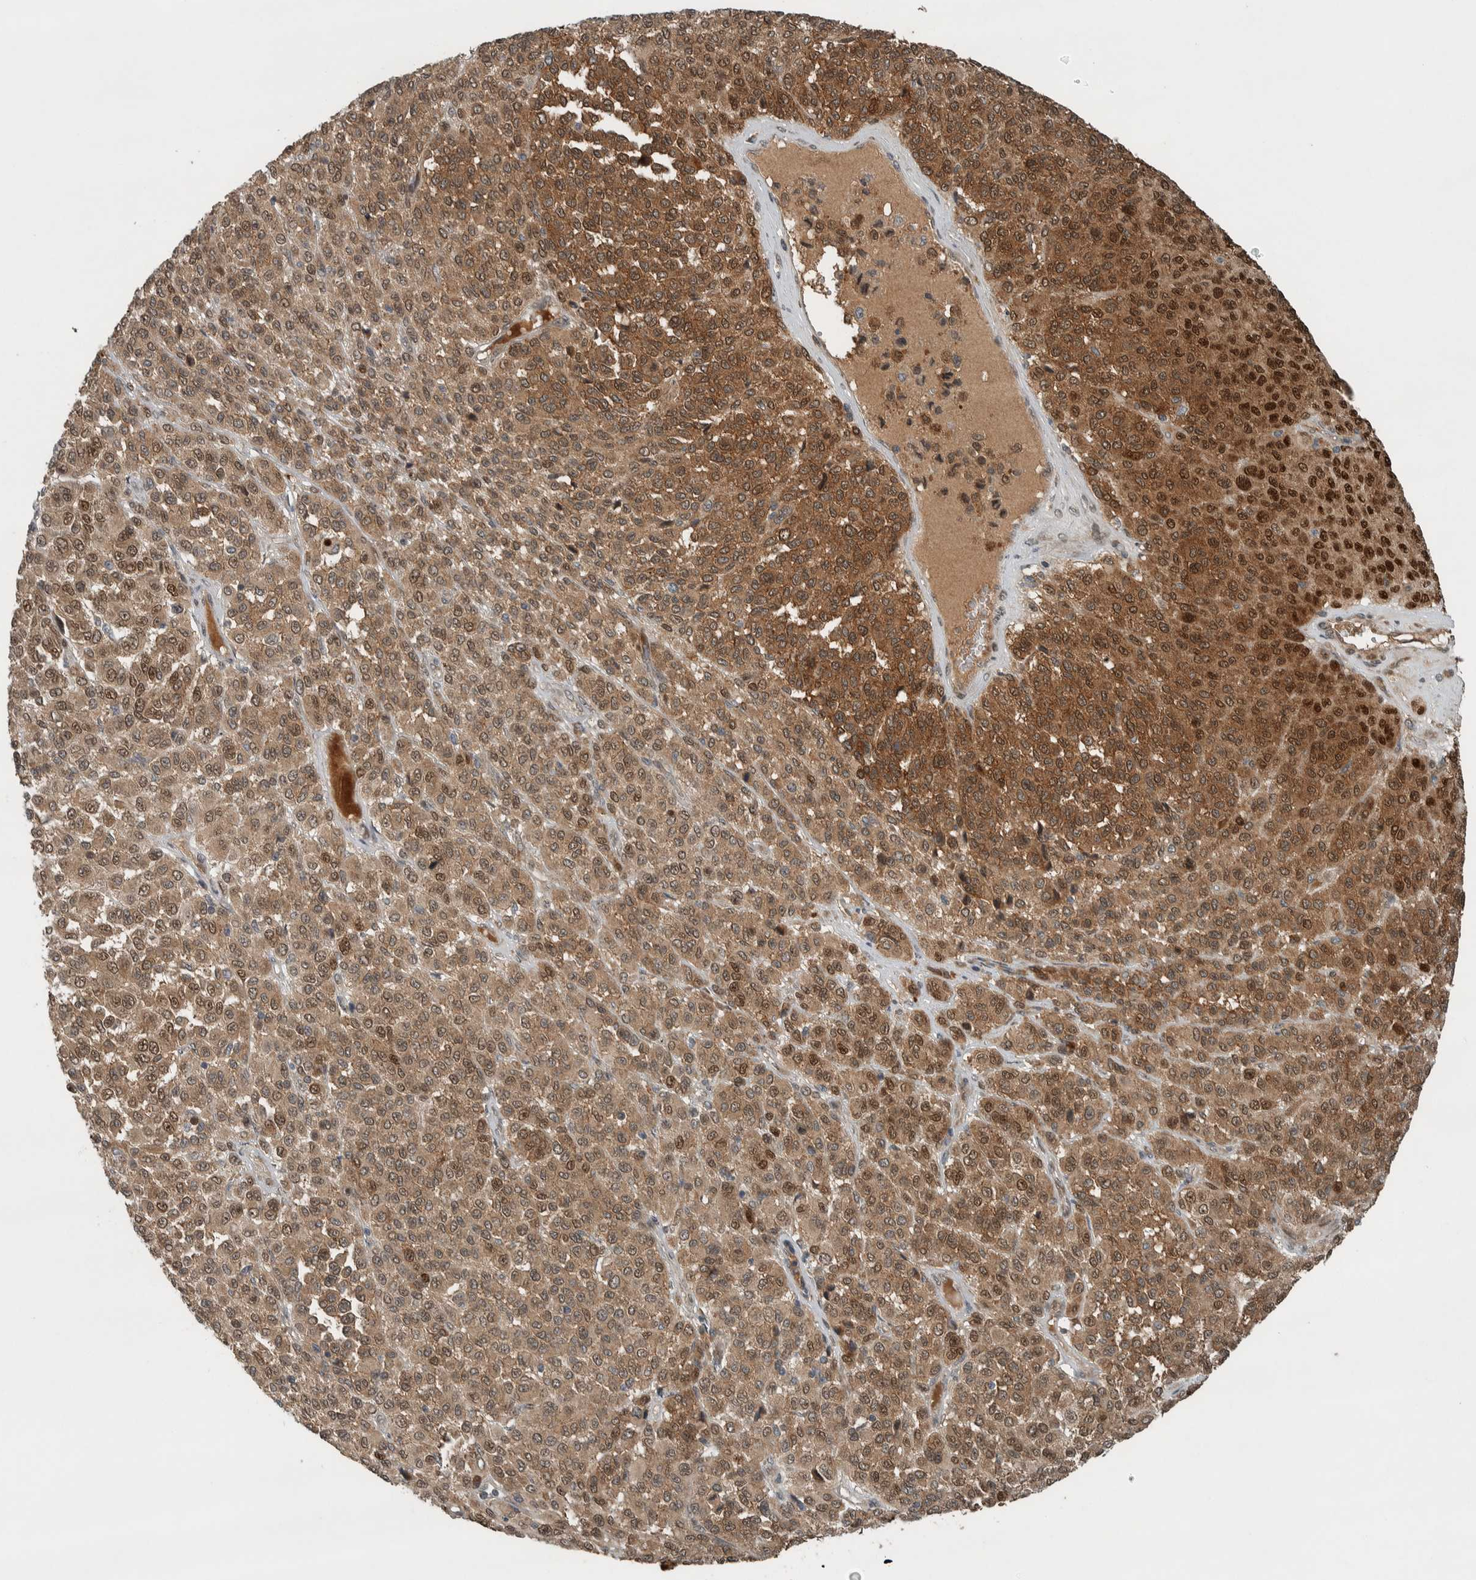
{"staining": {"intensity": "strong", "quantity": "25%-75%", "location": "cytoplasmic/membranous,nuclear"}, "tissue": "melanoma", "cell_type": "Tumor cells", "image_type": "cancer", "snomed": [{"axis": "morphology", "description": "Malignant melanoma, Metastatic site"}, {"axis": "topography", "description": "Pancreas"}], "caption": "Protein expression analysis of human melanoma reveals strong cytoplasmic/membranous and nuclear staining in about 25%-75% of tumor cells. (Brightfield microscopy of DAB IHC at high magnification).", "gene": "XPO5", "patient": {"sex": "female", "age": 30}}